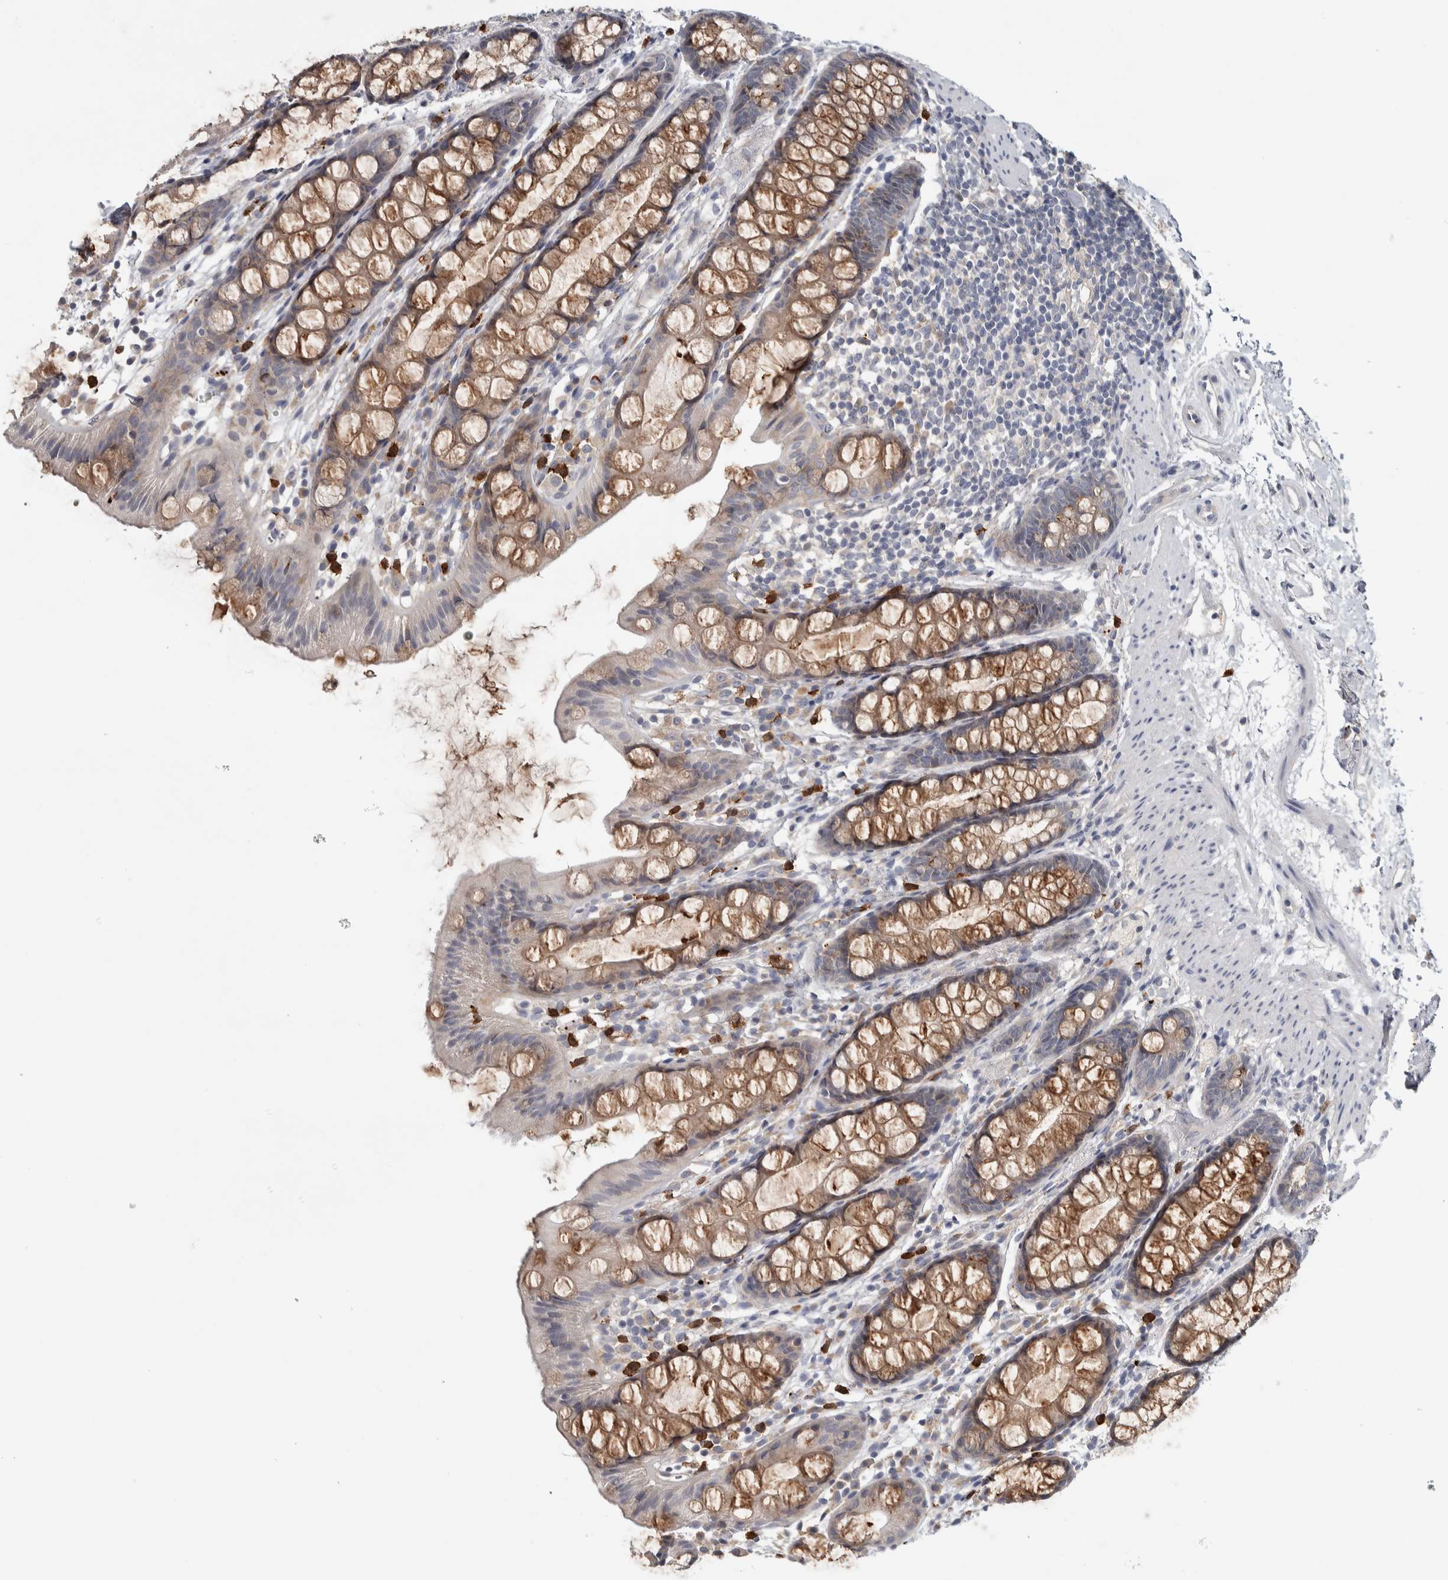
{"staining": {"intensity": "moderate", "quantity": ">75%", "location": "cytoplasmic/membranous"}, "tissue": "rectum", "cell_type": "Glandular cells", "image_type": "normal", "snomed": [{"axis": "morphology", "description": "Normal tissue, NOS"}, {"axis": "topography", "description": "Rectum"}], "caption": "A medium amount of moderate cytoplasmic/membranous staining is appreciated in approximately >75% of glandular cells in benign rectum. Ihc stains the protein in brown and the nuclei are stained blue.", "gene": "ADPRM", "patient": {"sex": "female", "age": 65}}